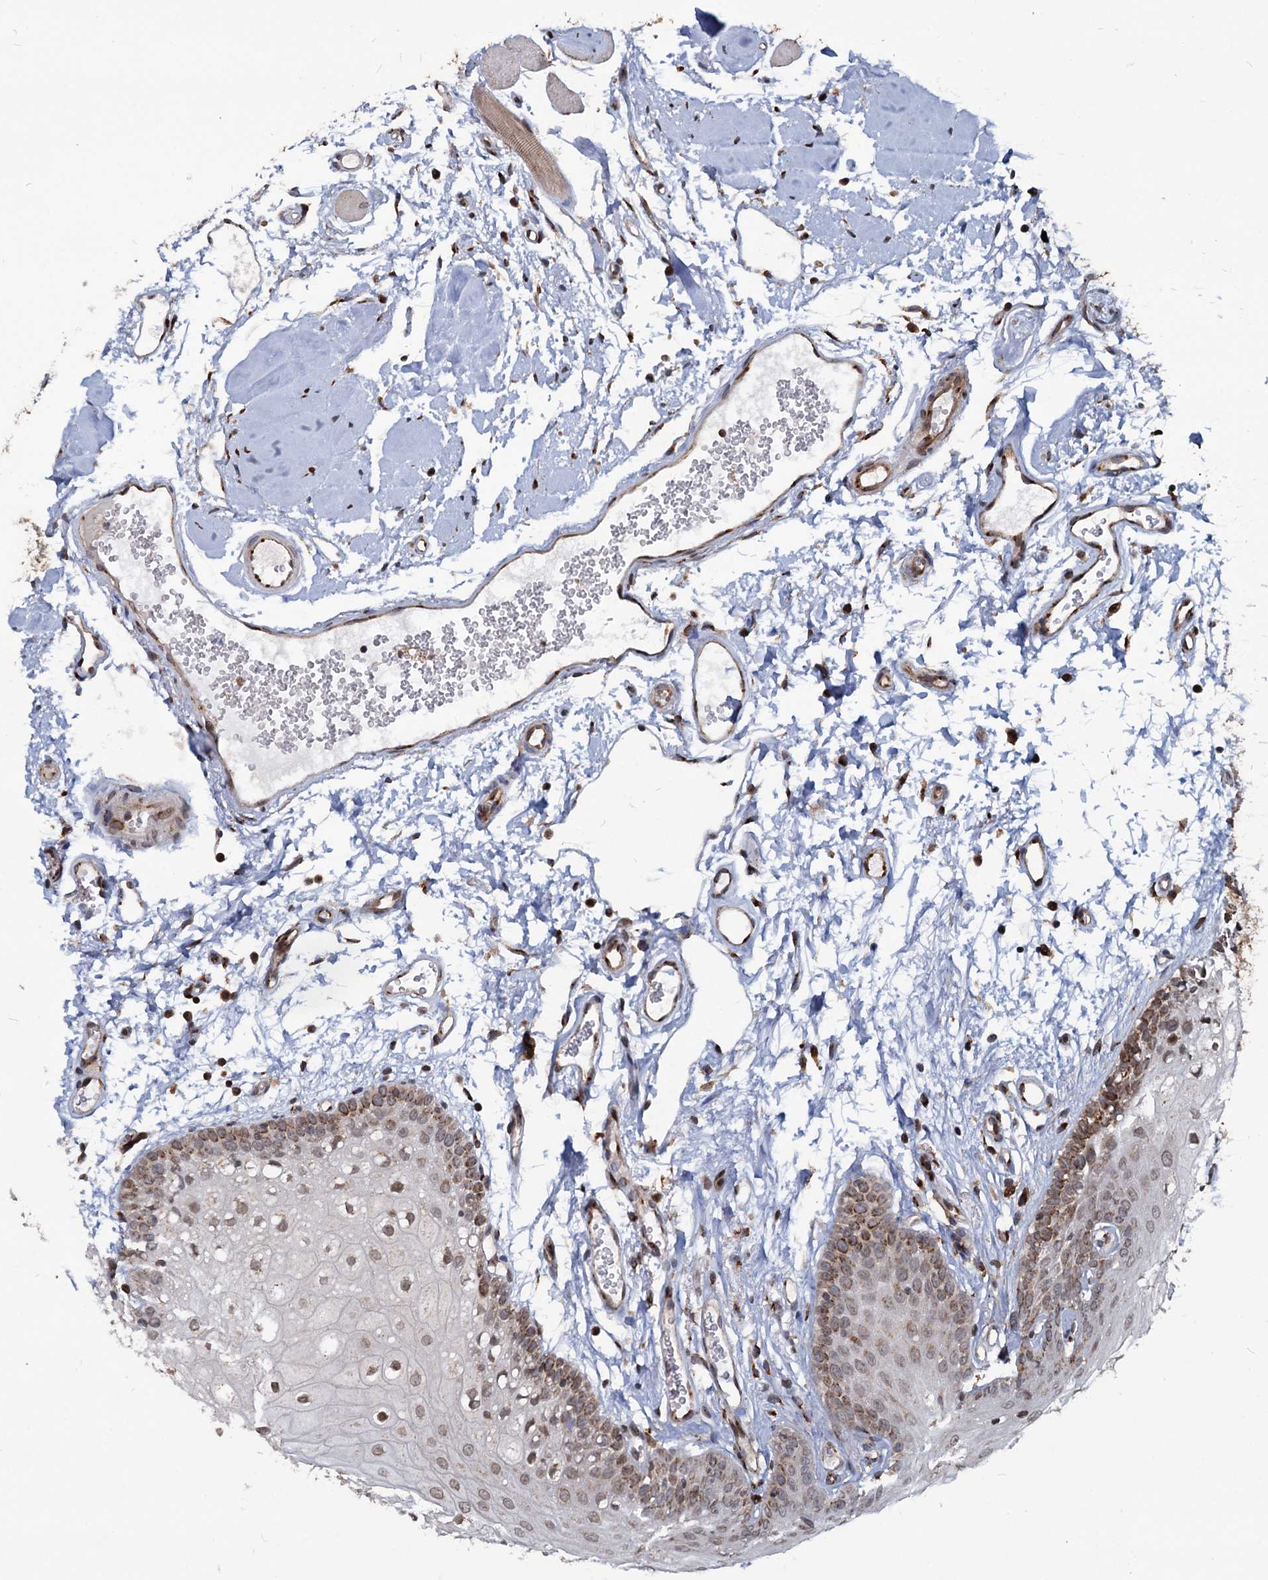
{"staining": {"intensity": "moderate", "quantity": "25%-75%", "location": "cytoplasmic/membranous,nuclear"}, "tissue": "oral mucosa", "cell_type": "Squamous epithelial cells", "image_type": "normal", "snomed": [{"axis": "morphology", "description": "Normal tissue, NOS"}, {"axis": "topography", "description": "Oral tissue"}, {"axis": "topography", "description": "Tounge, NOS"}], "caption": "Immunohistochemistry (IHC) (DAB (3,3'-diaminobenzidine)) staining of benign oral mucosa demonstrates moderate cytoplasmic/membranous,nuclear protein expression in approximately 25%-75% of squamous epithelial cells.", "gene": "SAAL1", "patient": {"sex": "female", "age": 73}}